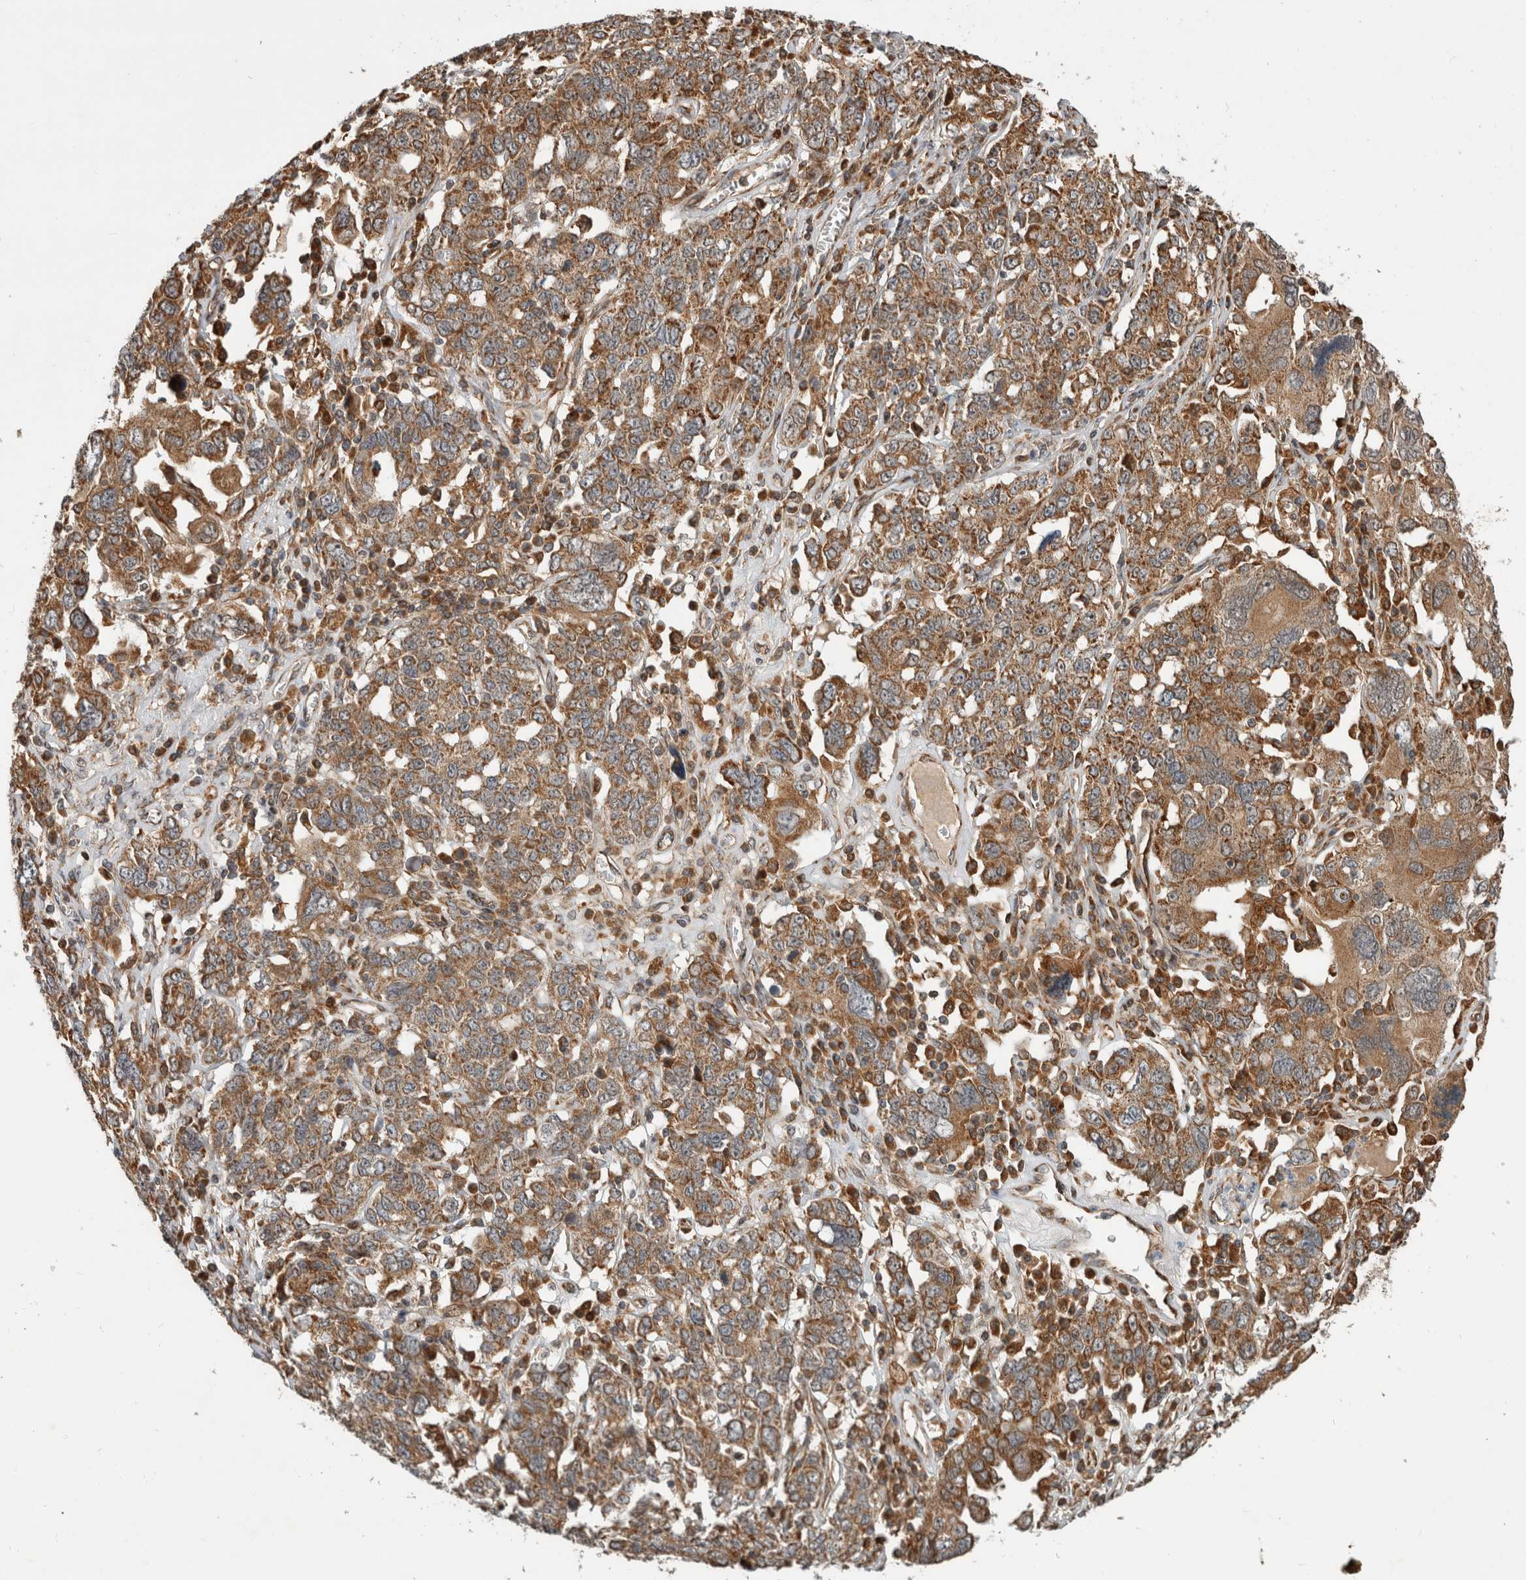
{"staining": {"intensity": "moderate", "quantity": ">75%", "location": "cytoplasmic/membranous"}, "tissue": "ovarian cancer", "cell_type": "Tumor cells", "image_type": "cancer", "snomed": [{"axis": "morphology", "description": "Carcinoma, endometroid"}, {"axis": "topography", "description": "Ovary"}], "caption": "Tumor cells reveal medium levels of moderate cytoplasmic/membranous positivity in about >75% of cells in endometroid carcinoma (ovarian).", "gene": "TUBD1", "patient": {"sex": "female", "age": 62}}